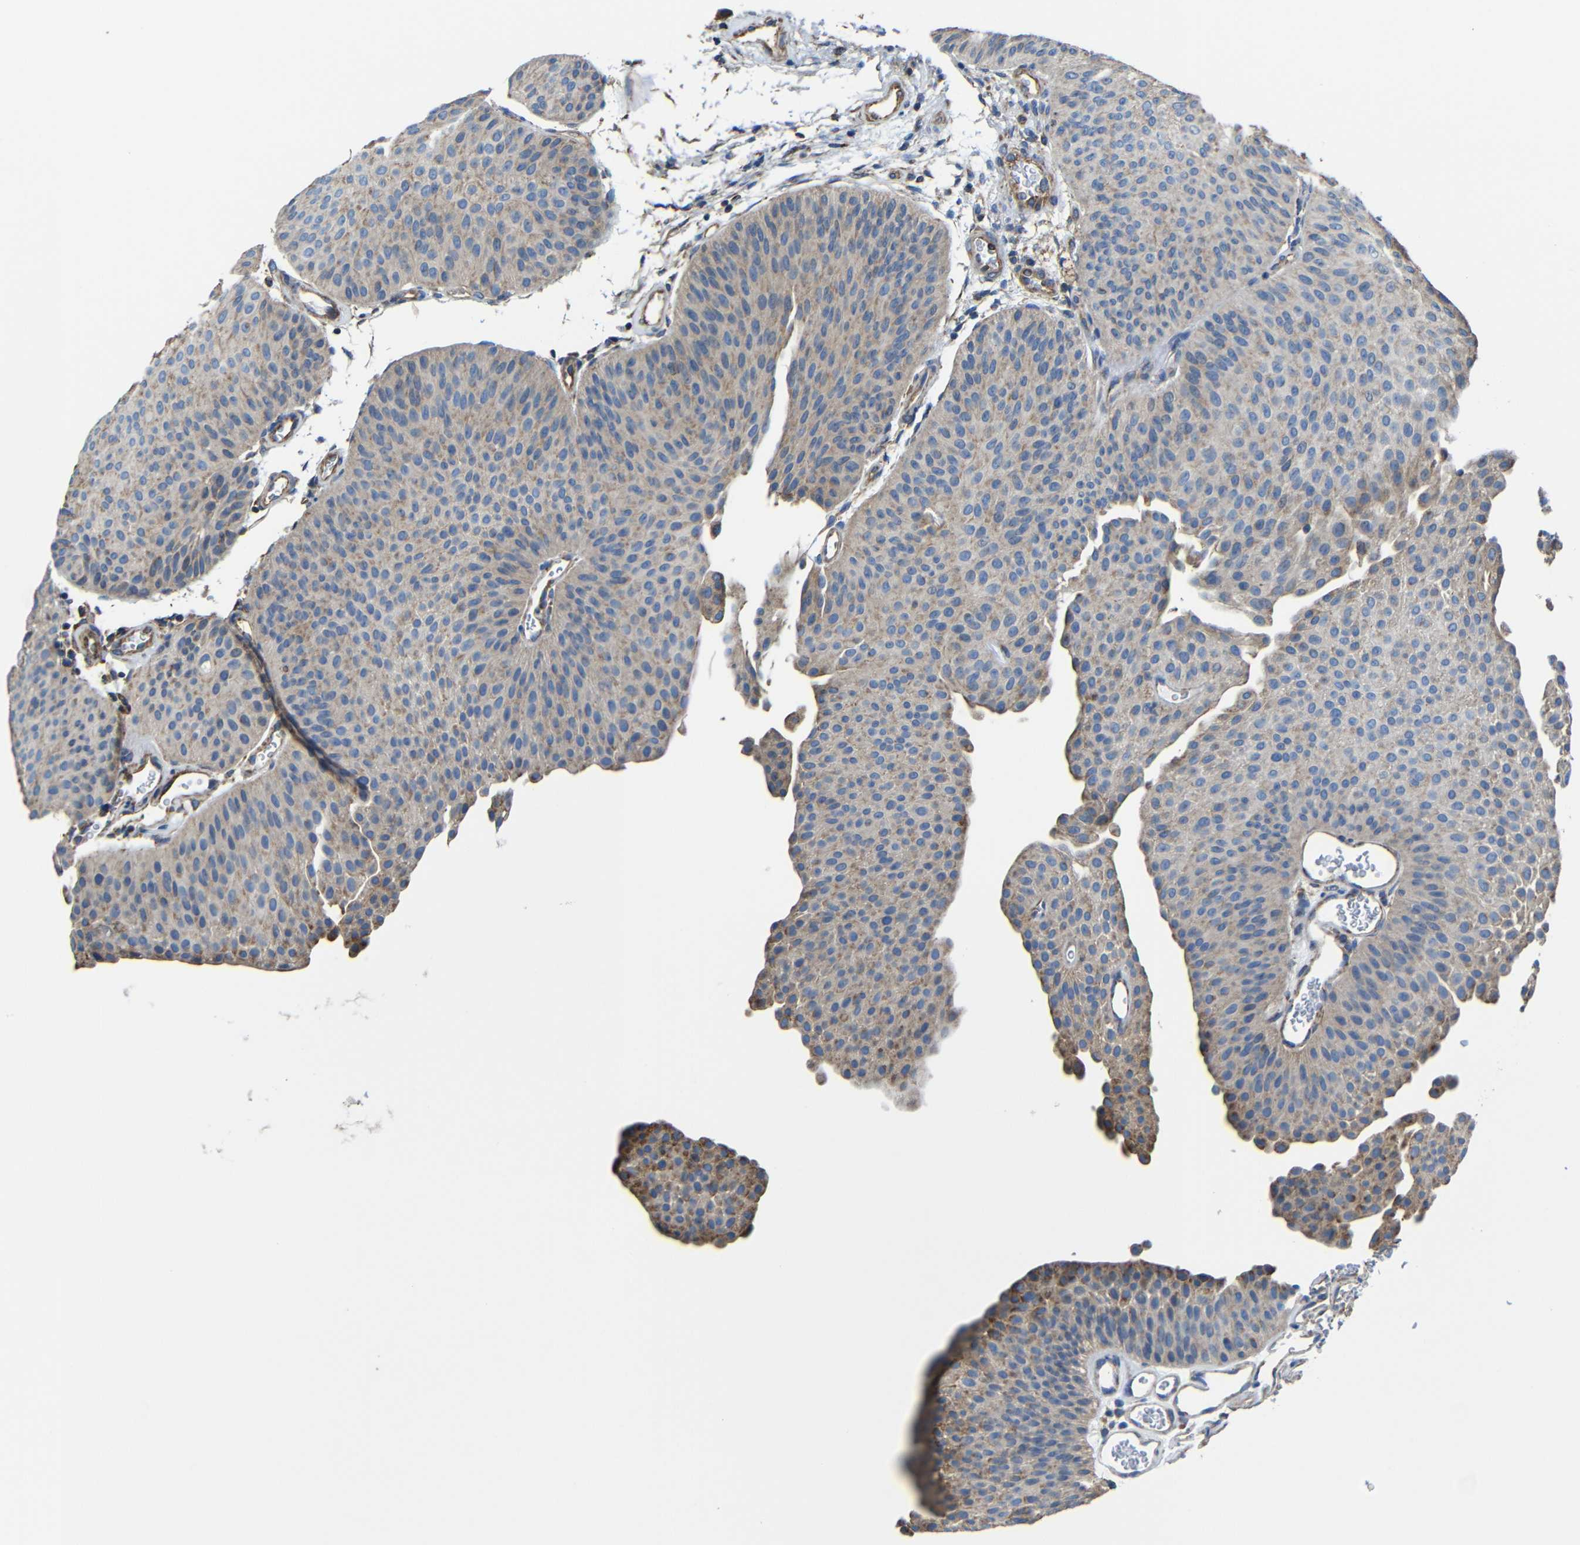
{"staining": {"intensity": "weak", "quantity": ">75%", "location": "cytoplasmic/membranous"}, "tissue": "urothelial cancer", "cell_type": "Tumor cells", "image_type": "cancer", "snomed": [{"axis": "morphology", "description": "Urothelial carcinoma, Low grade"}, {"axis": "topography", "description": "Urinary bladder"}], "caption": "Immunohistochemical staining of human urothelial cancer reveals low levels of weak cytoplasmic/membranous protein staining in about >75% of tumor cells. (brown staining indicates protein expression, while blue staining denotes nuclei).", "gene": "INTS6L", "patient": {"sex": "female", "age": 60}}